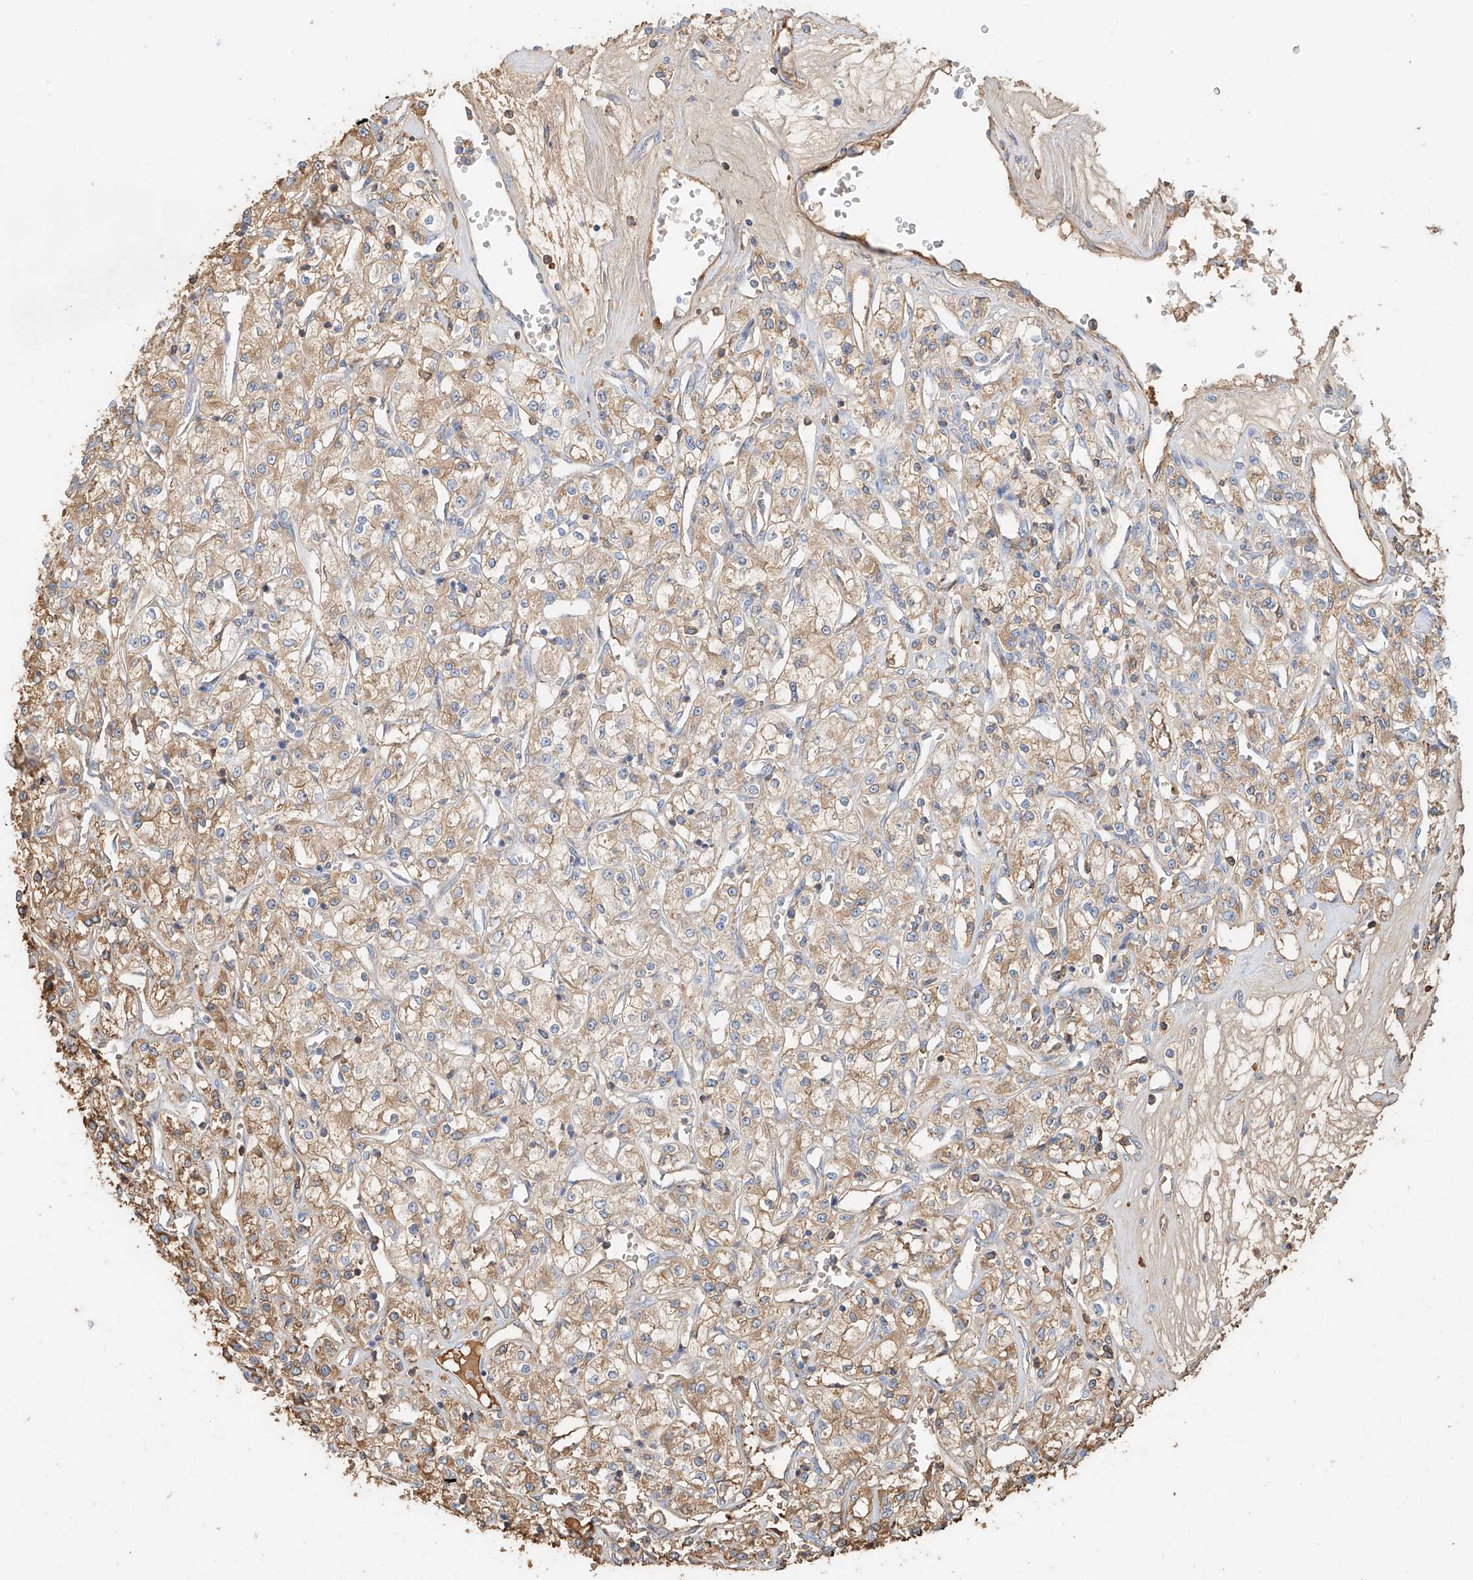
{"staining": {"intensity": "weak", "quantity": ">75%", "location": "cytoplasmic/membranous"}, "tissue": "renal cancer", "cell_type": "Tumor cells", "image_type": "cancer", "snomed": [{"axis": "morphology", "description": "Adenocarcinoma, NOS"}, {"axis": "topography", "description": "Kidney"}], "caption": "Immunohistochemistry image of human adenocarcinoma (renal) stained for a protein (brown), which displays low levels of weak cytoplasmic/membranous positivity in approximately >75% of tumor cells.", "gene": "ZFP30", "patient": {"sex": "female", "age": 59}}